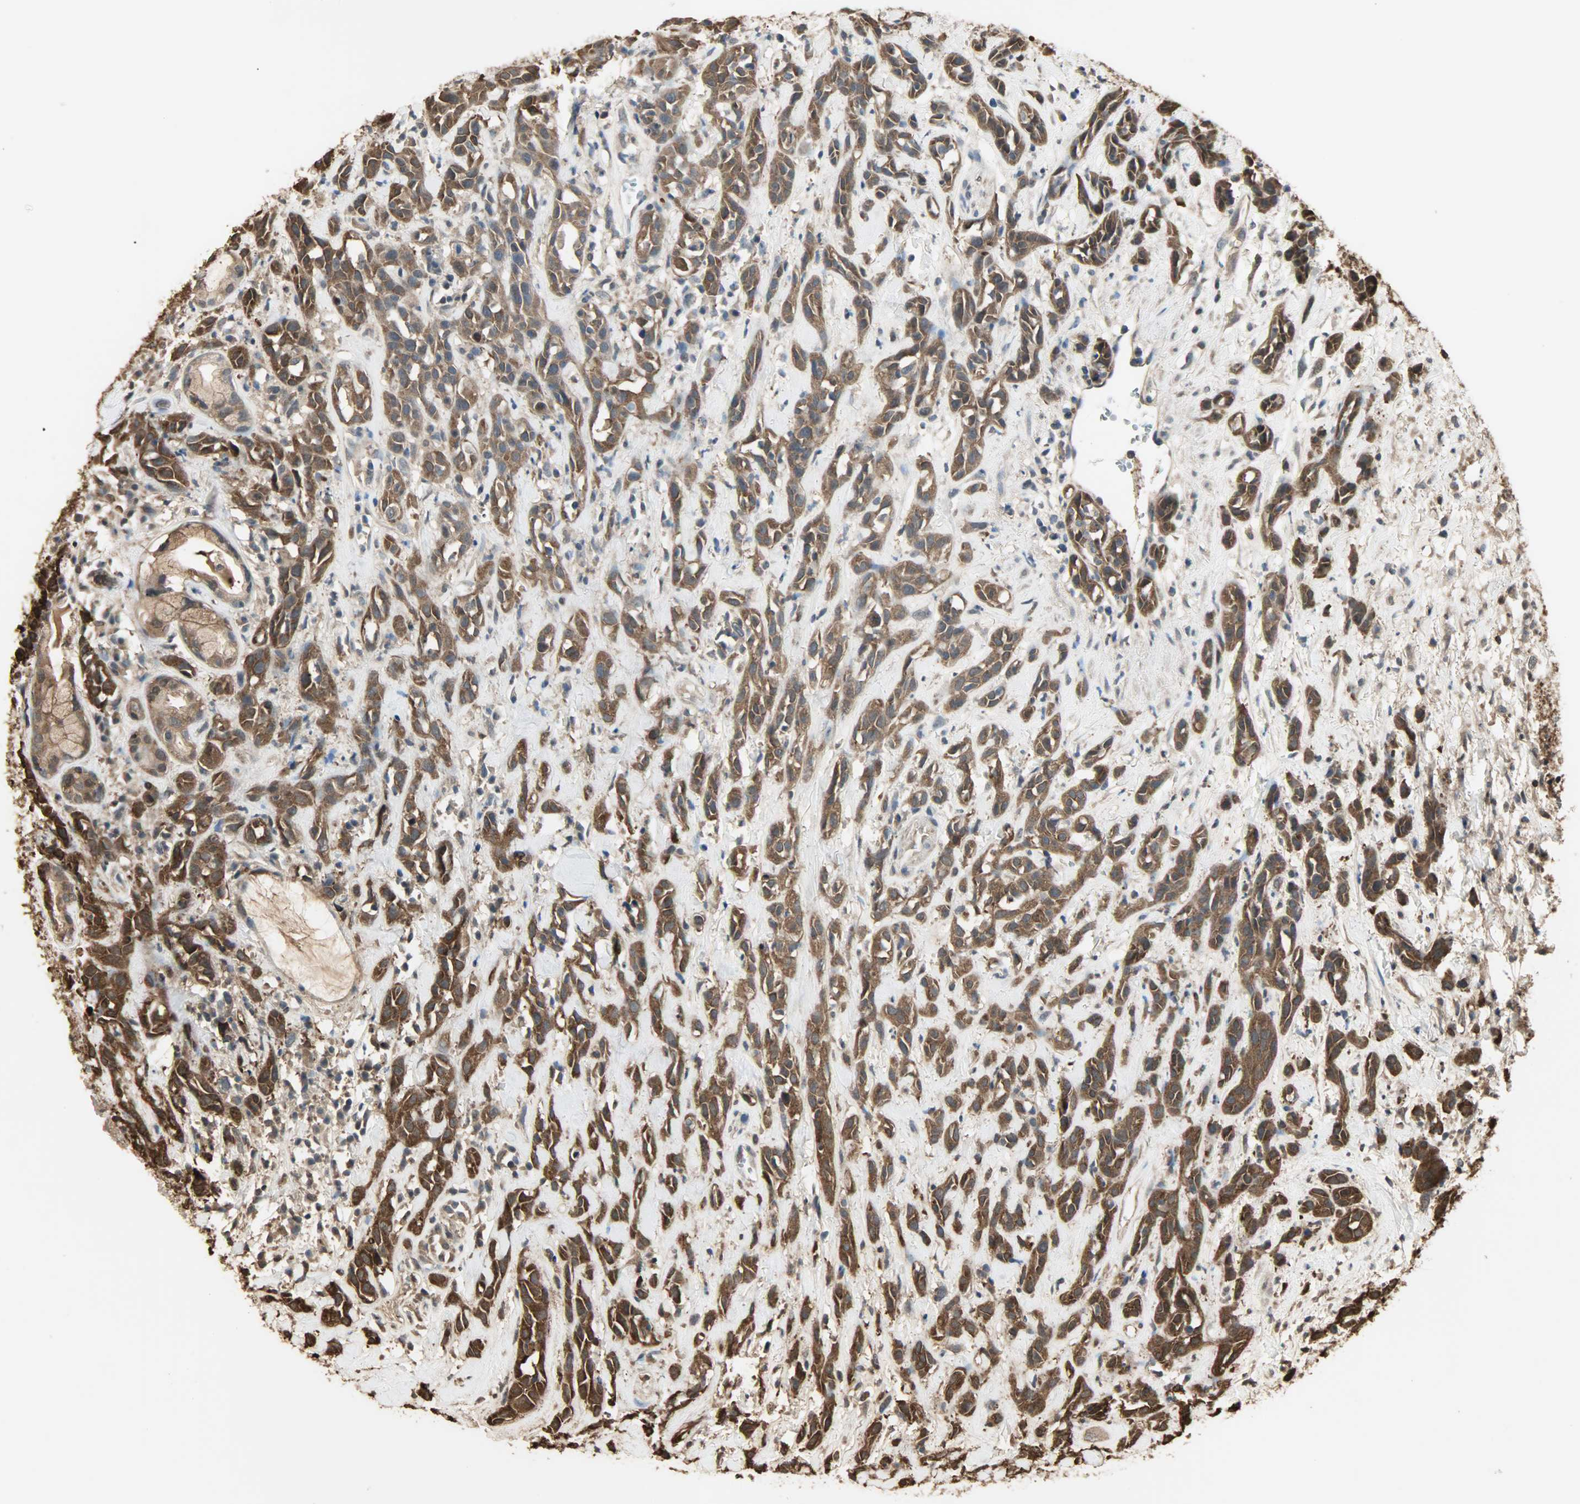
{"staining": {"intensity": "strong", "quantity": ">75%", "location": "cytoplasmic/membranous"}, "tissue": "head and neck cancer", "cell_type": "Tumor cells", "image_type": "cancer", "snomed": [{"axis": "morphology", "description": "Squamous cell carcinoma, NOS"}, {"axis": "topography", "description": "Head-Neck"}], "caption": "A photomicrograph of head and neck squamous cell carcinoma stained for a protein displays strong cytoplasmic/membranous brown staining in tumor cells.", "gene": "YWHAZ", "patient": {"sex": "male", "age": 62}}